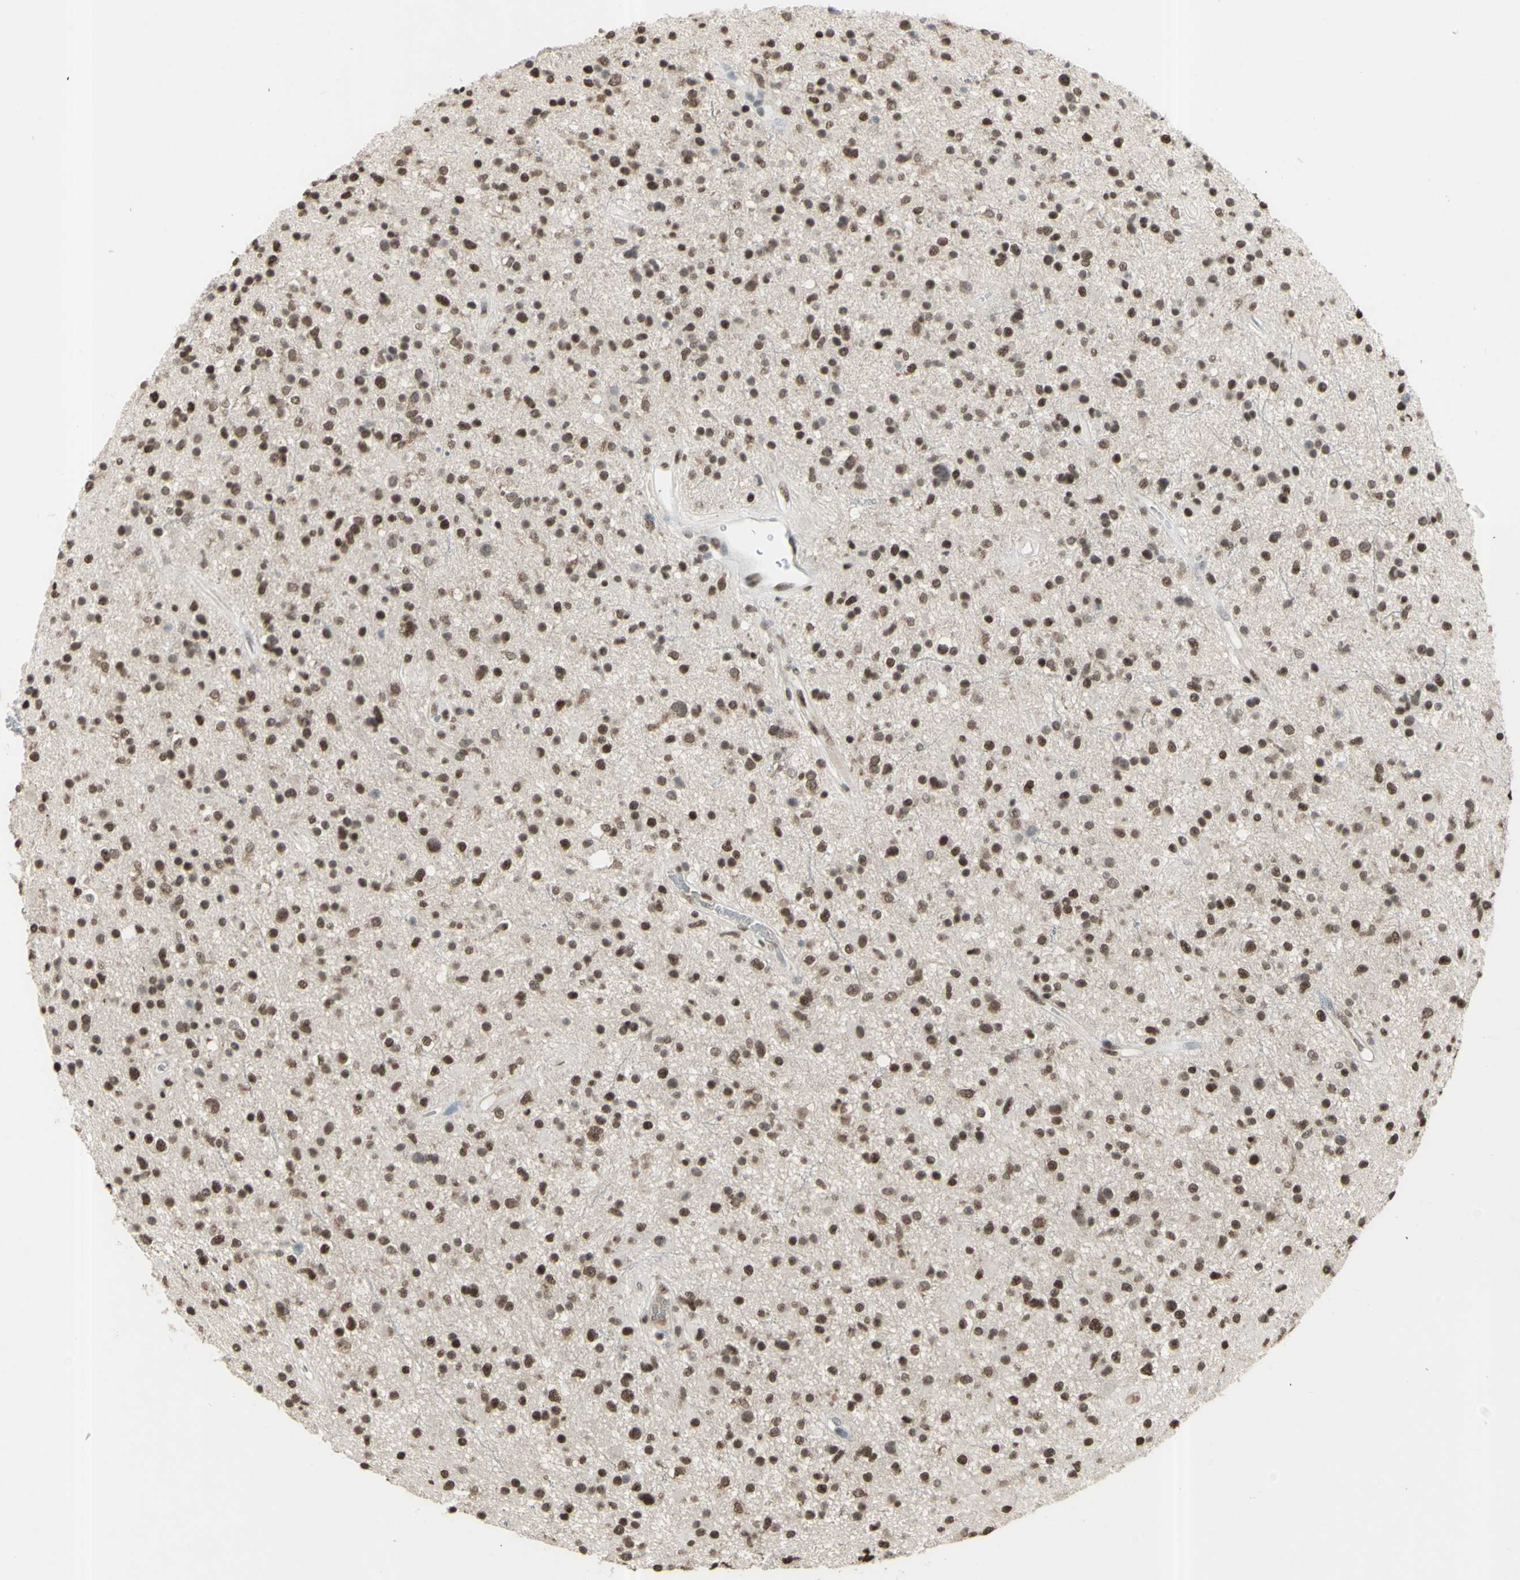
{"staining": {"intensity": "strong", "quantity": ">75%", "location": "nuclear"}, "tissue": "glioma", "cell_type": "Tumor cells", "image_type": "cancer", "snomed": [{"axis": "morphology", "description": "Glioma, malignant, High grade"}, {"axis": "topography", "description": "Brain"}], "caption": "There is high levels of strong nuclear positivity in tumor cells of high-grade glioma (malignant), as demonstrated by immunohistochemical staining (brown color).", "gene": "TRIM28", "patient": {"sex": "male", "age": 33}}